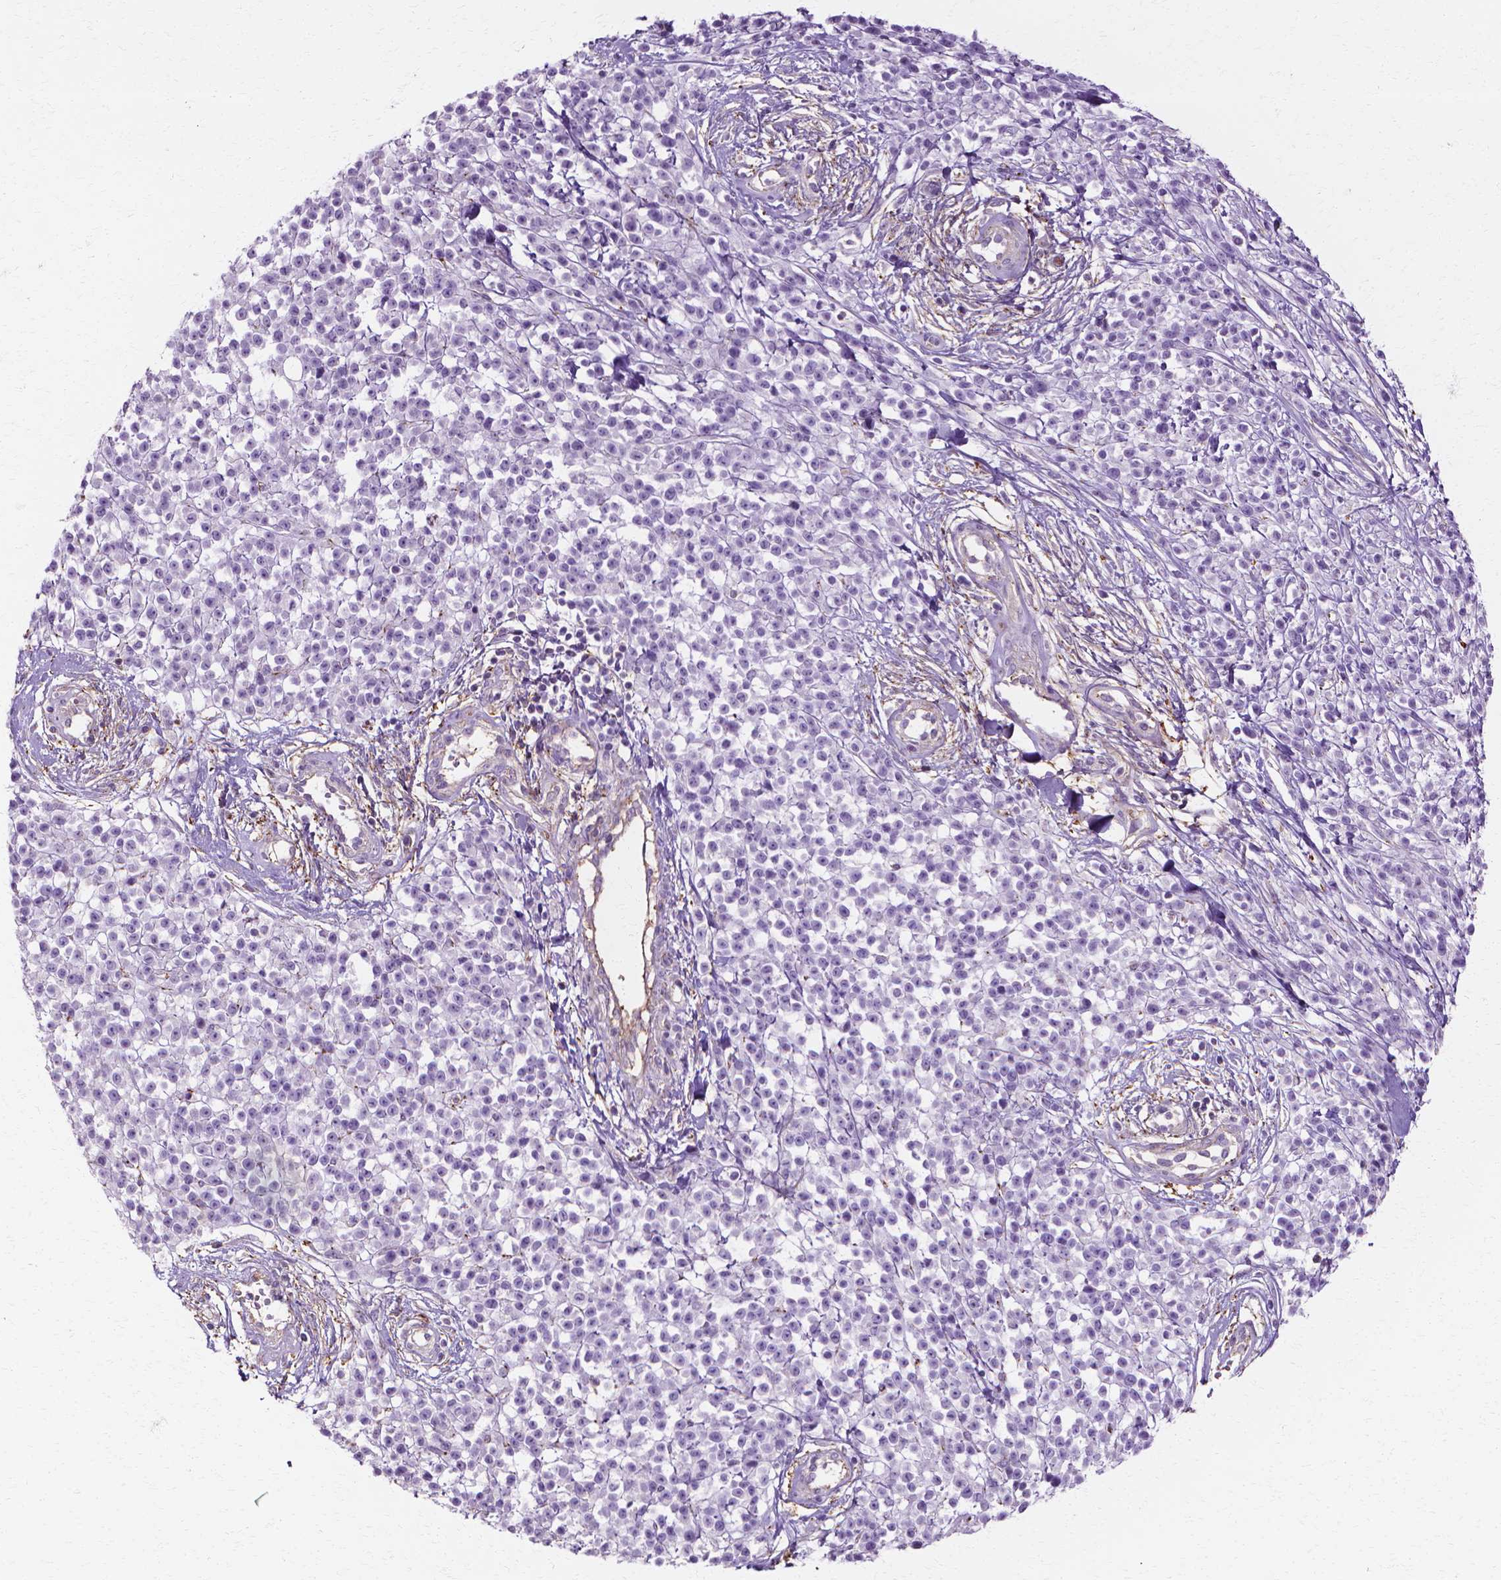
{"staining": {"intensity": "negative", "quantity": "none", "location": "none"}, "tissue": "melanoma", "cell_type": "Tumor cells", "image_type": "cancer", "snomed": [{"axis": "morphology", "description": "Malignant melanoma, NOS"}, {"axis": "topography", "description": "Skin"}, {"axis": "topography", "description": "Skin of trunk"}], "caption": "The immunohistochemistry micrograph has no significant positivity in tumor cells of melanoma tissue.", "gene": "CFAP157", "patient": {"sex": "male", "age": 74}}